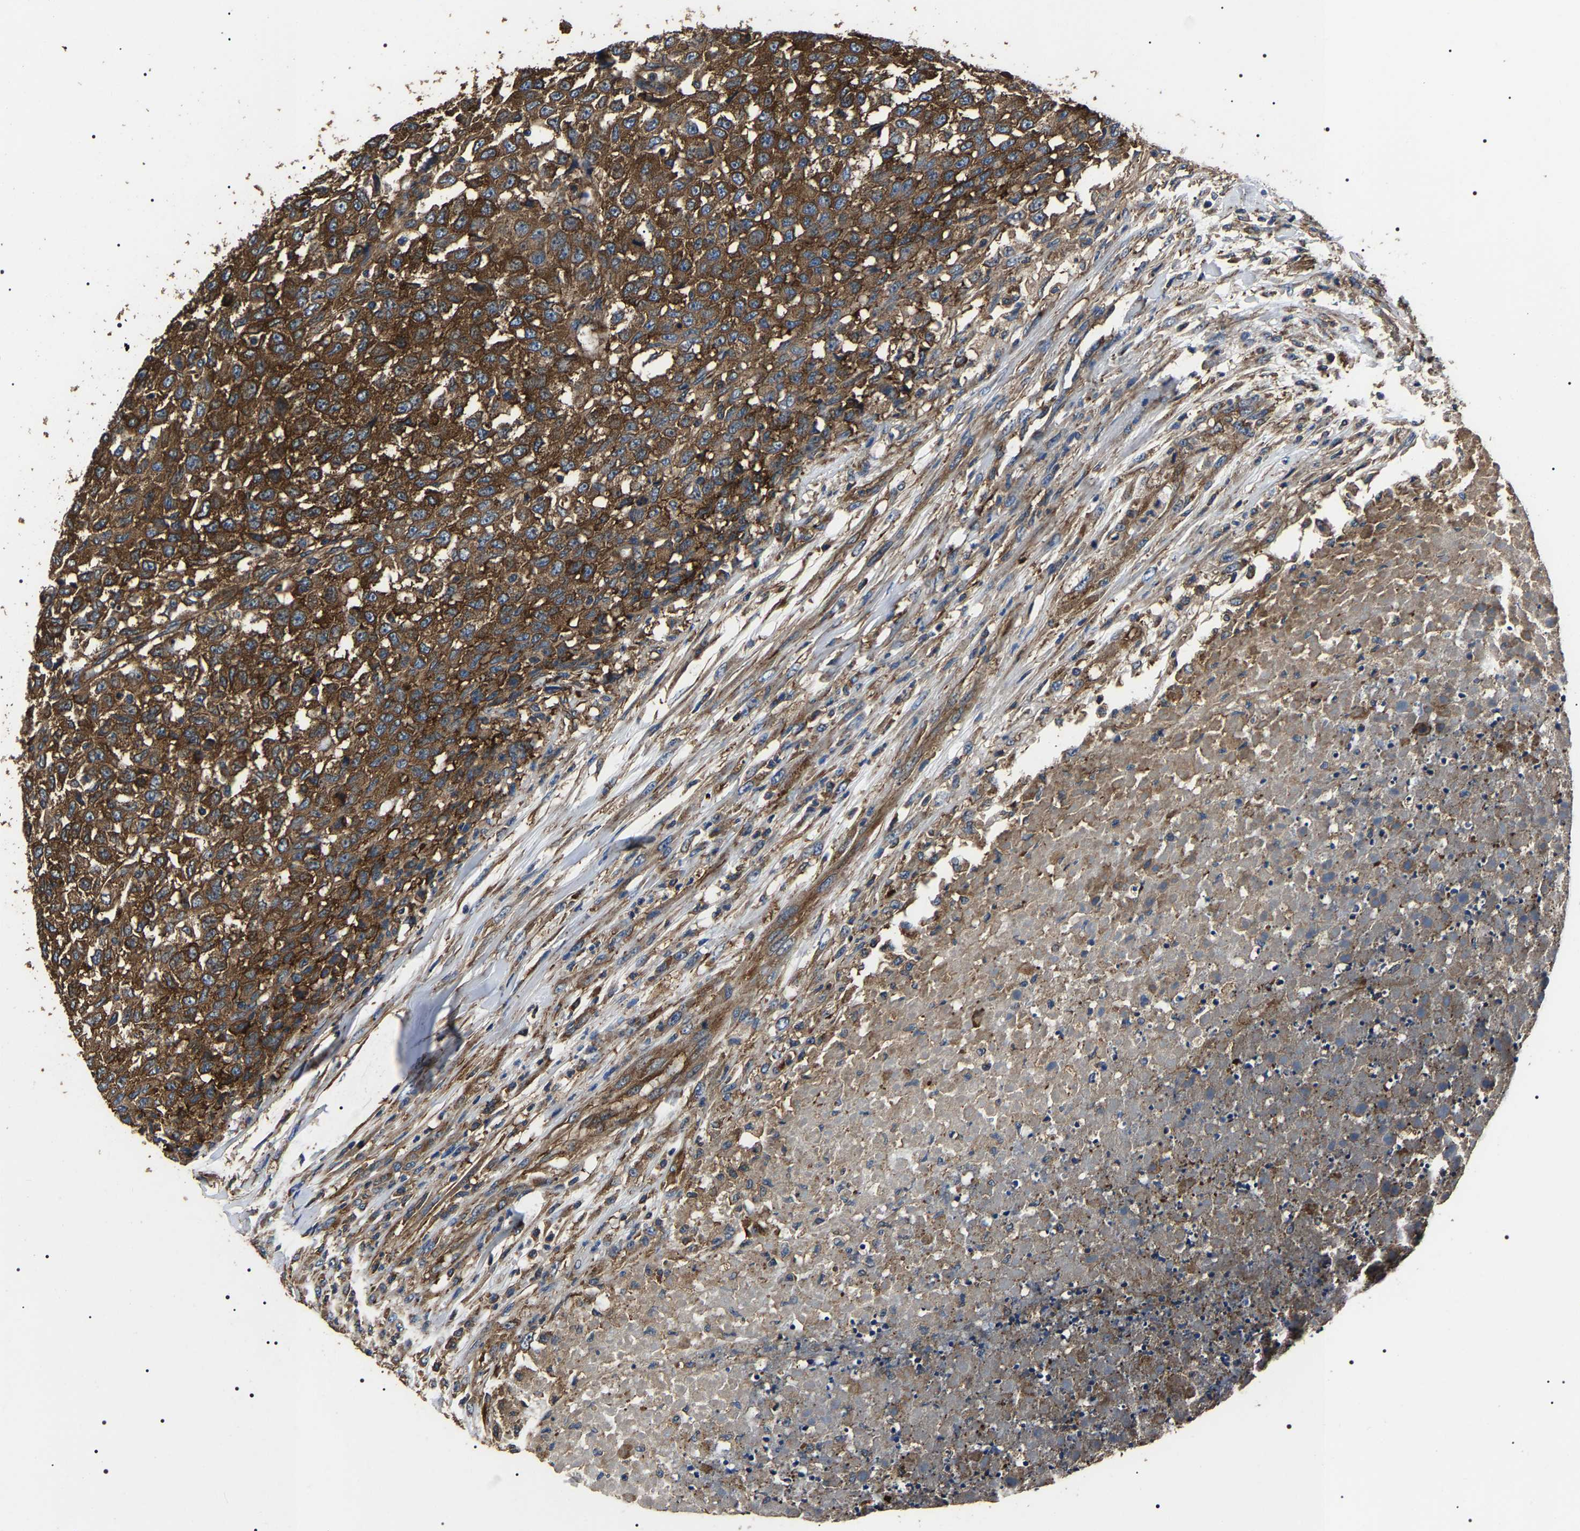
{"staining": {"intensity": "strong", "quantity": ">75%", "location": "cytoplasmic/membranous"}, "tissue": "testis cancer", "cell_type": "Tumor cells", "image_type": "cancer", "snomed": [{"axis": "morphology", "description": "Seminoma, NOS"}, {"axis": "topography", "description": "Testis"}], "caption": "Immunohistochemical staining of human testis cancer demonstrates high levels of strong cytoplasmic/membranous expression in about >75% of tumor cells. (DAB = brown stain, brightfield microscopy at high magnification).", "gene": "HSCB", "patient": {"sex": "male", "age": 59}}